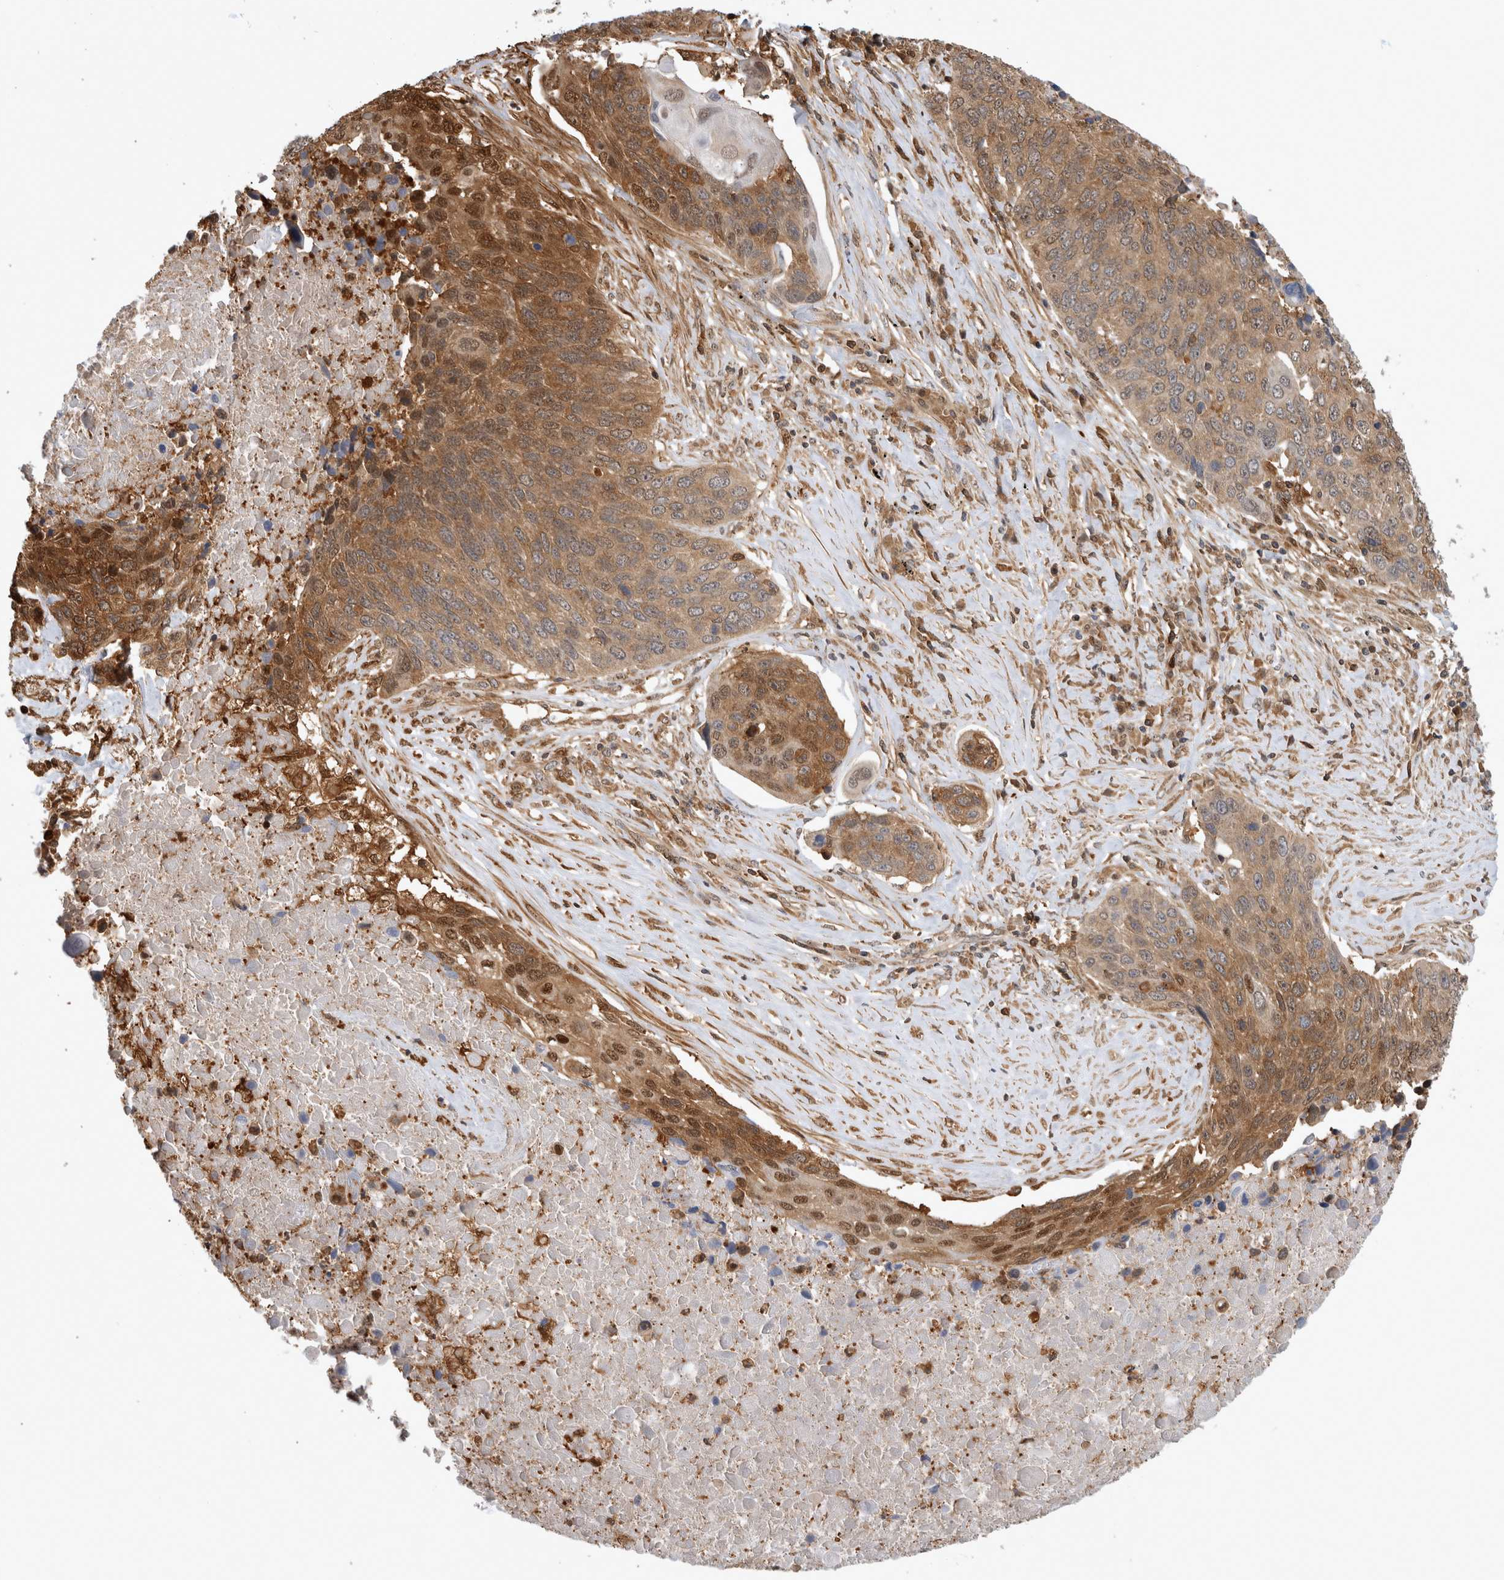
{"staining": {"intensity": "moderate", "quantity": ">75%", "location": "cytoplasmic/membranous,nuclear"}, "tissue": "lung cancer", "cell_type": "Tumor cells", "image_type": "cancer", "snomed": [{"axis": "morphology", "description": "Squamous cell carcinoma, NOS"}, {"axis": "topography", "description": "Lung"}], "caption": "A brown stain shows moderate cytoplasmic/membranous and nuclear expression of a protein in squamous cell carcinoma (lung) tumor cells.", "gene": "ASTN2", "patient": {"sex": "male", "age": 66}}